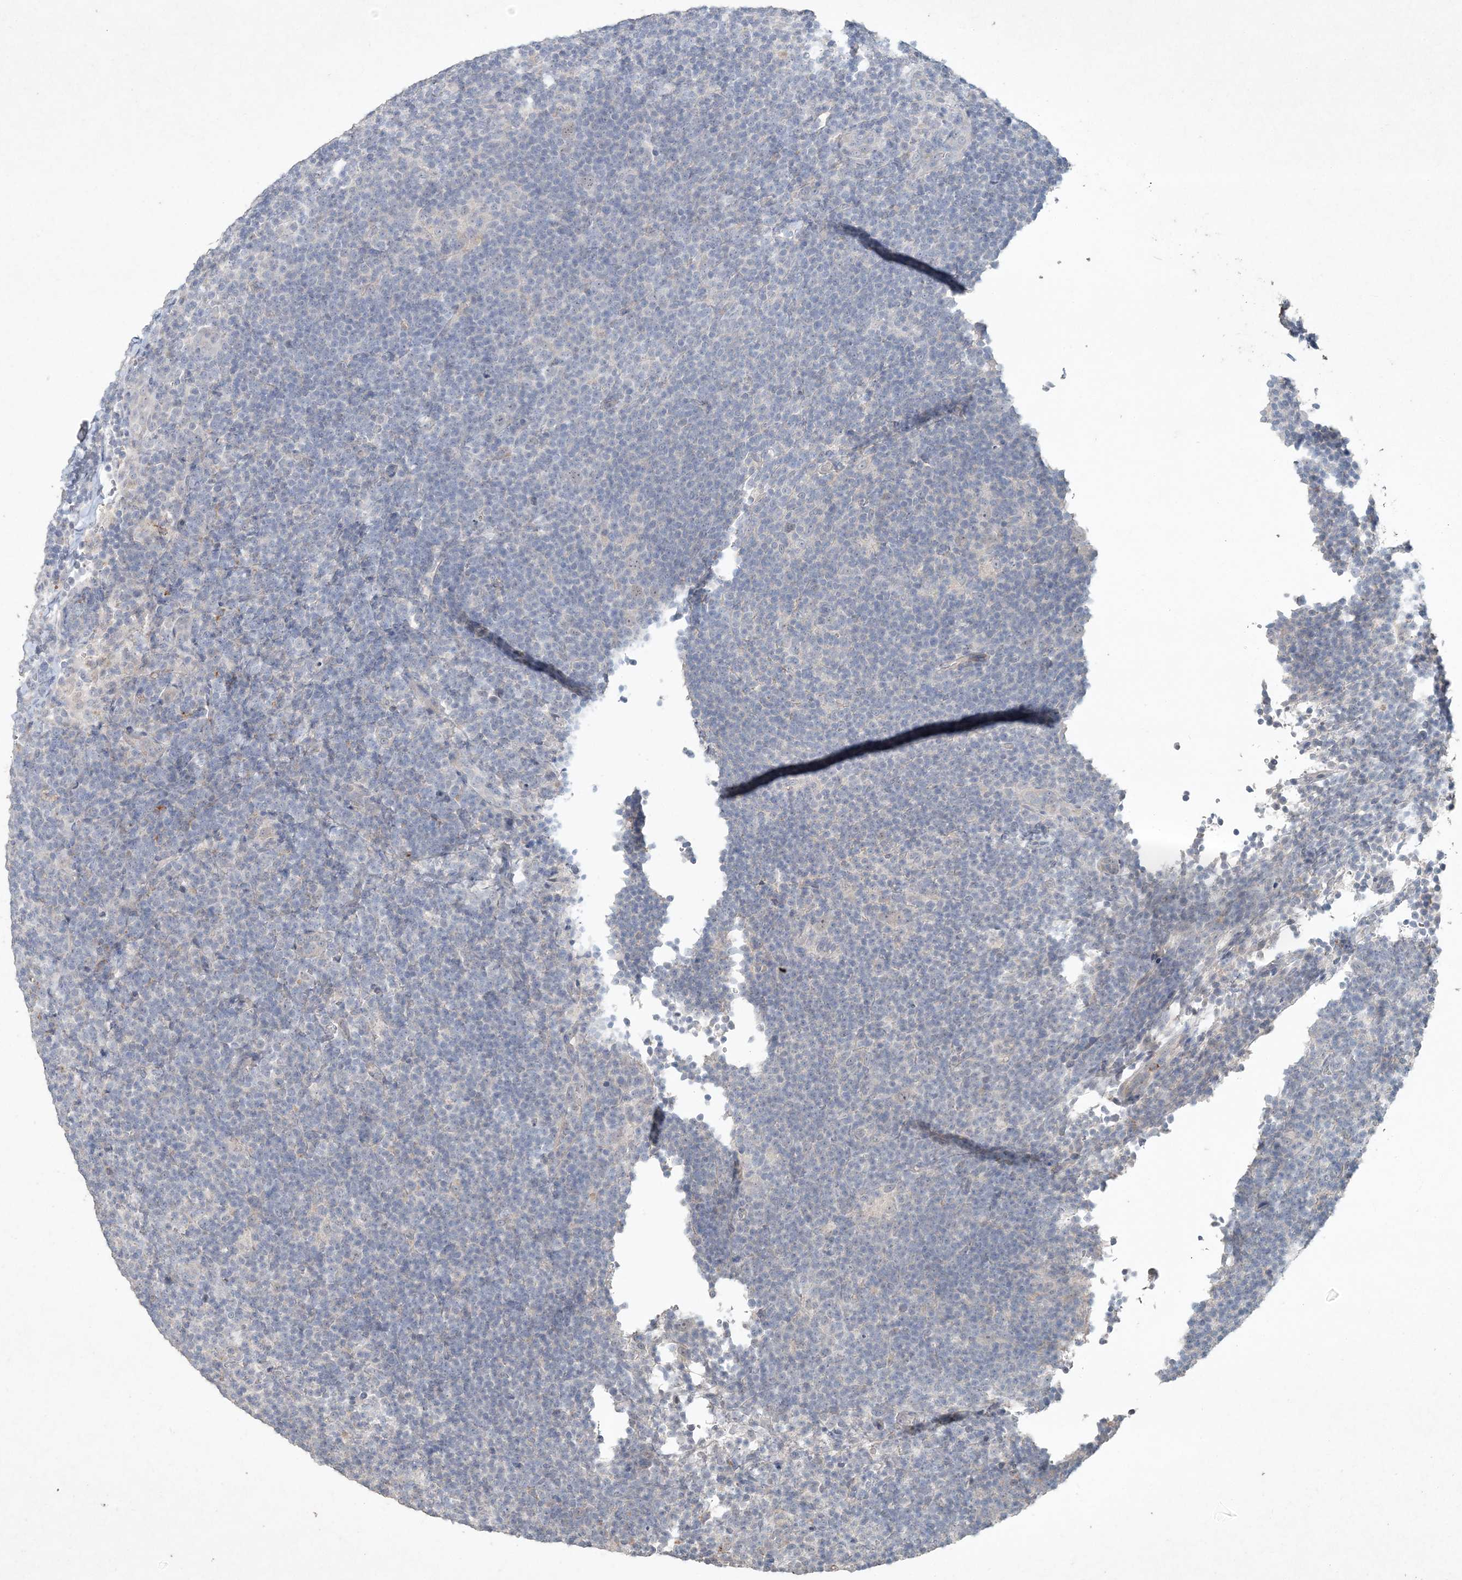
{"staining": {"intensity": "negative", "quantity": "none", "location": "none"}, "tissue": "lymphoma", "cell_type": "Tumor cells", "image_type": "cancer", "snomed": [{"axis": "morphology", "description": "Hodgkin's disease, NOS"}, {"axis": "topography", "description": "Lymph node"}], "caption": "This is an immunohistochemistry (IHC) photomicrograph of human Hodgkin's disease. There is no staining in tumor cells.", "gene": "DNAH5", "patient": {"sex": "female", "age": 57}}